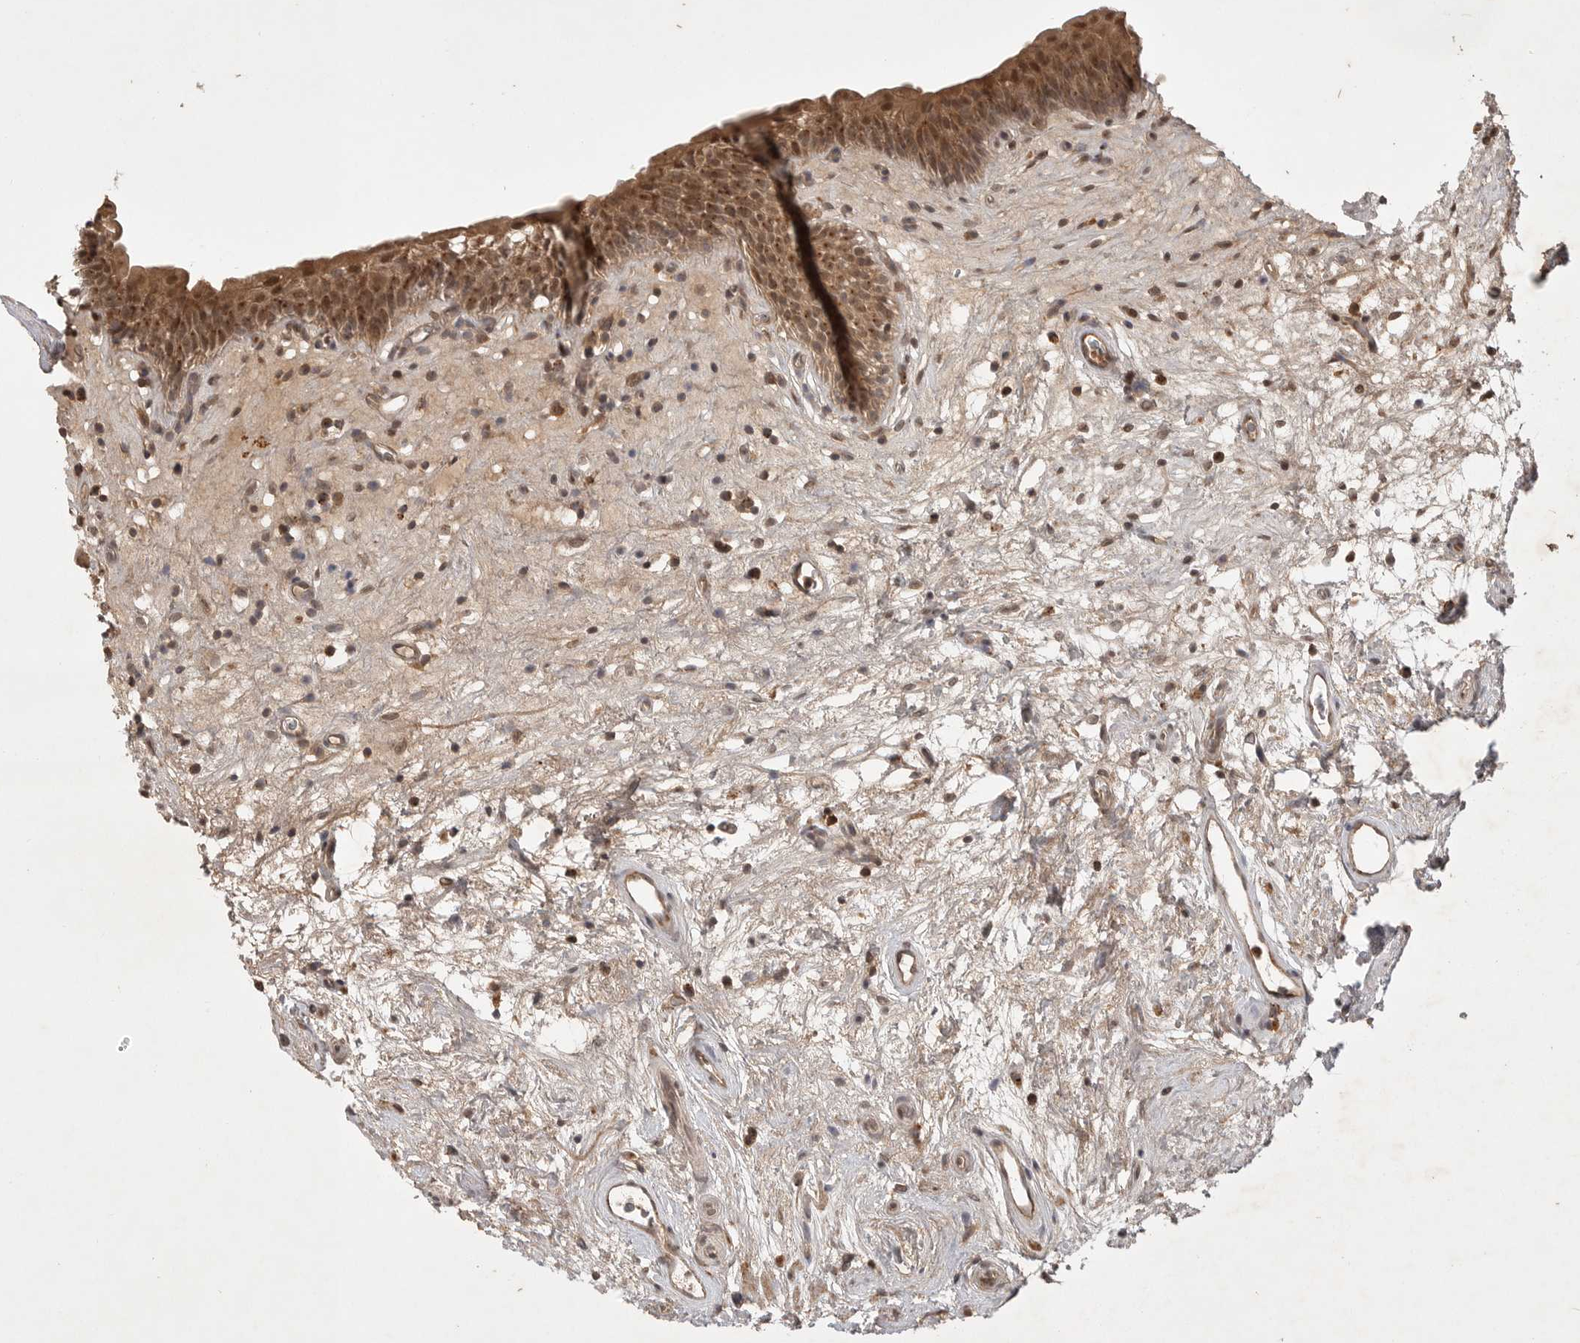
{"staining": {"intensity": "moderate", "quantity": ">75%", "location": "cytoplasmic/membranous,nuclear"}, "tissue": "urinary bladder", "cell_type": "Urothelial cells", "image_type": "normal", "snomed": [{"axis": "morphology", "description": "Normal tissue, NOS"}, {"axis": "topography", "description": "Urinary bladder"}], "caption": "Immunohistochemistry of unremarkable urinary bladder reveals medium levels of moderate cytoplasmic/membranous,nuclear staining in about >75% of urothelial cells.", "gene": "ZNF232", "patient": {"sex": "male", "age": 83}}